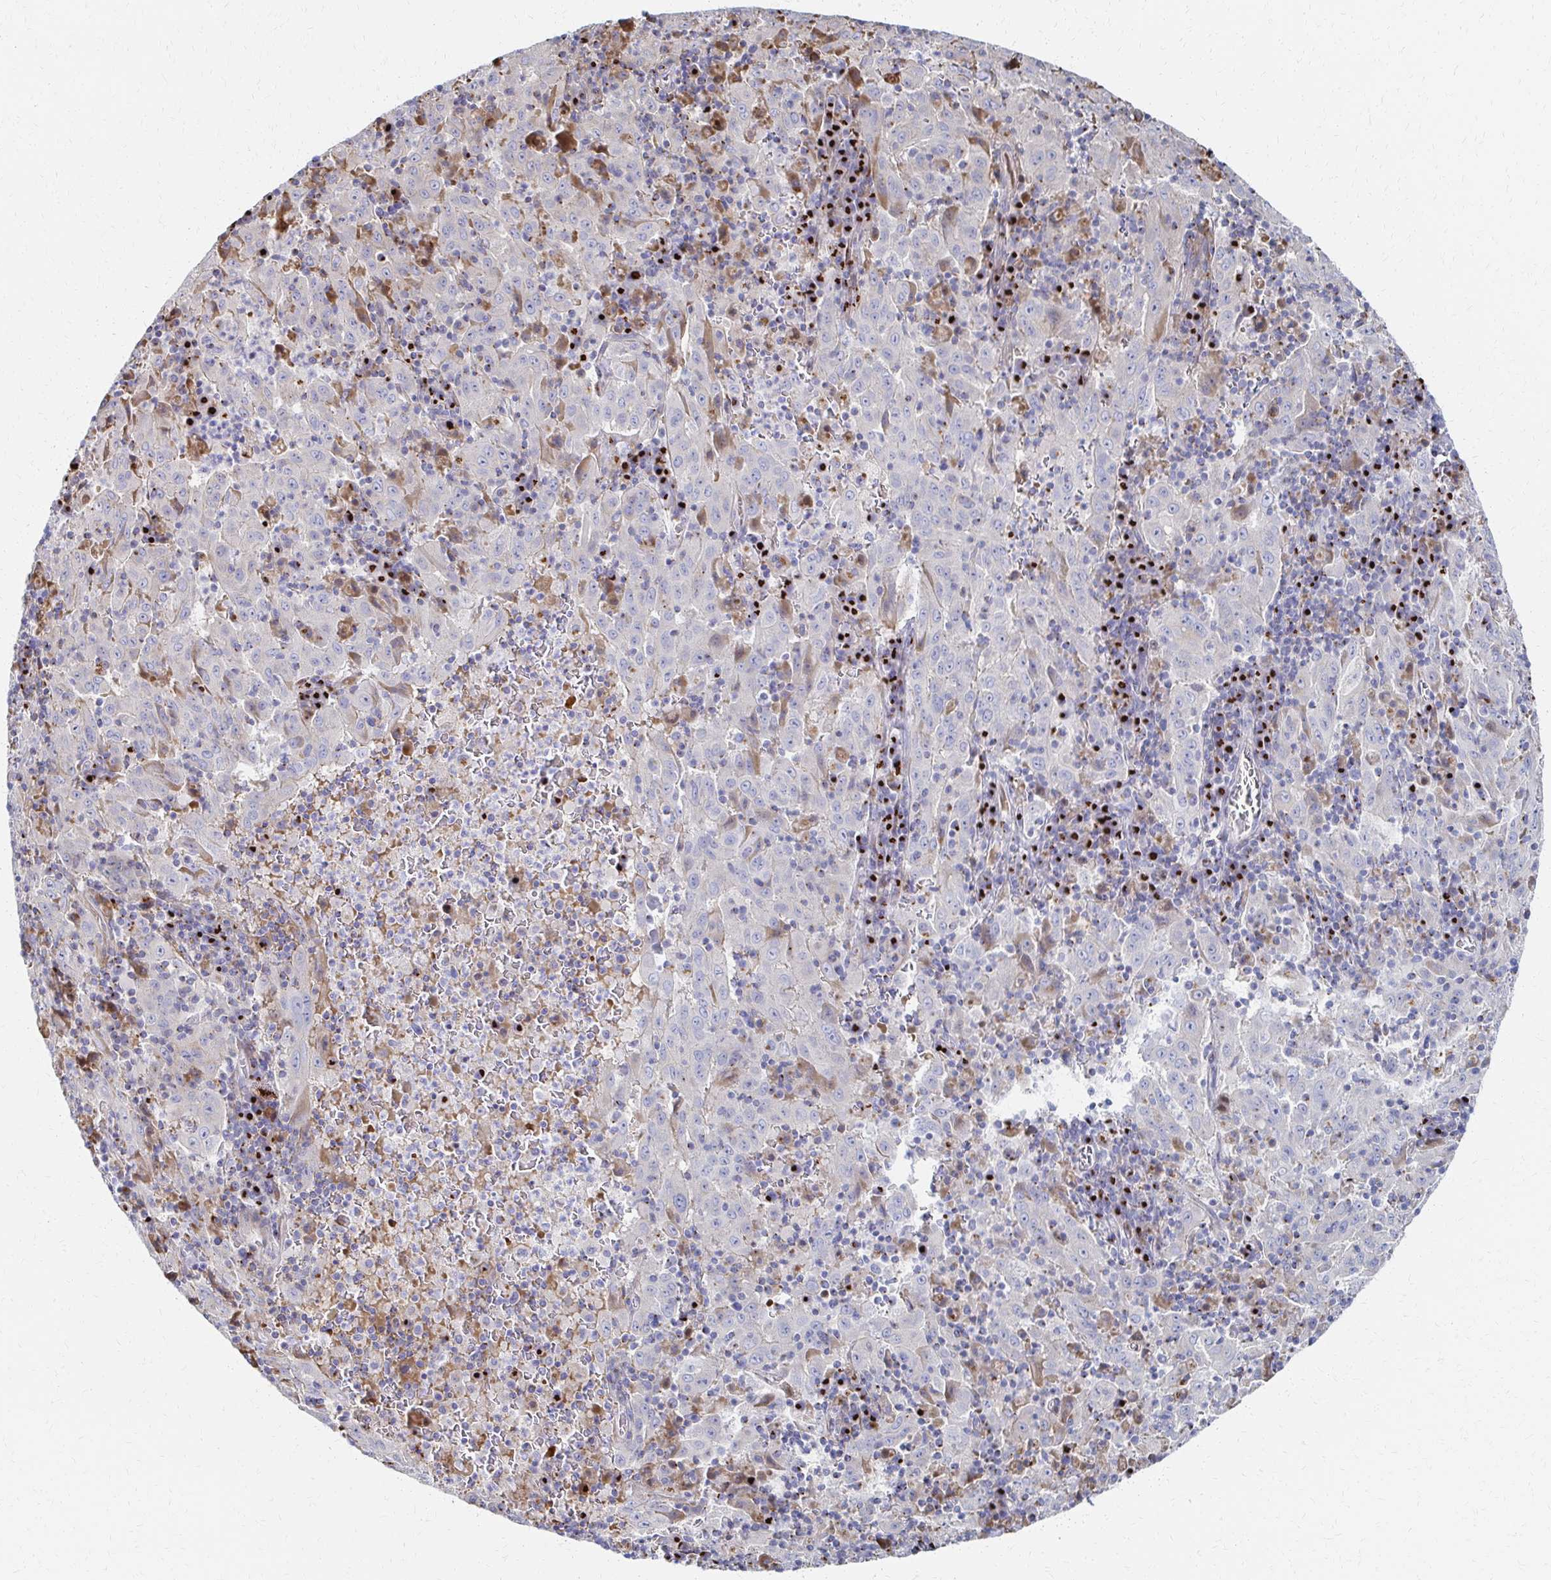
{"staining": {"intensity": "negative", "quantity": "none", "location": "none"}, "tissue": "pancreatic cancer", "cell_type": "Tumor cells", "image_type": "cancer", "snomed": [{"axis": "morphology", "description": "Adenocarcinoma, NOS"}, {"axis": "topography", "description": "Pancreas"}], "caption": "This is an IHC image of adenocarcinoma (pancreatic). There is no staining in tumor cells.", "gene": "MAN1A1", "patient": {"sex": "male", "age": 63}}